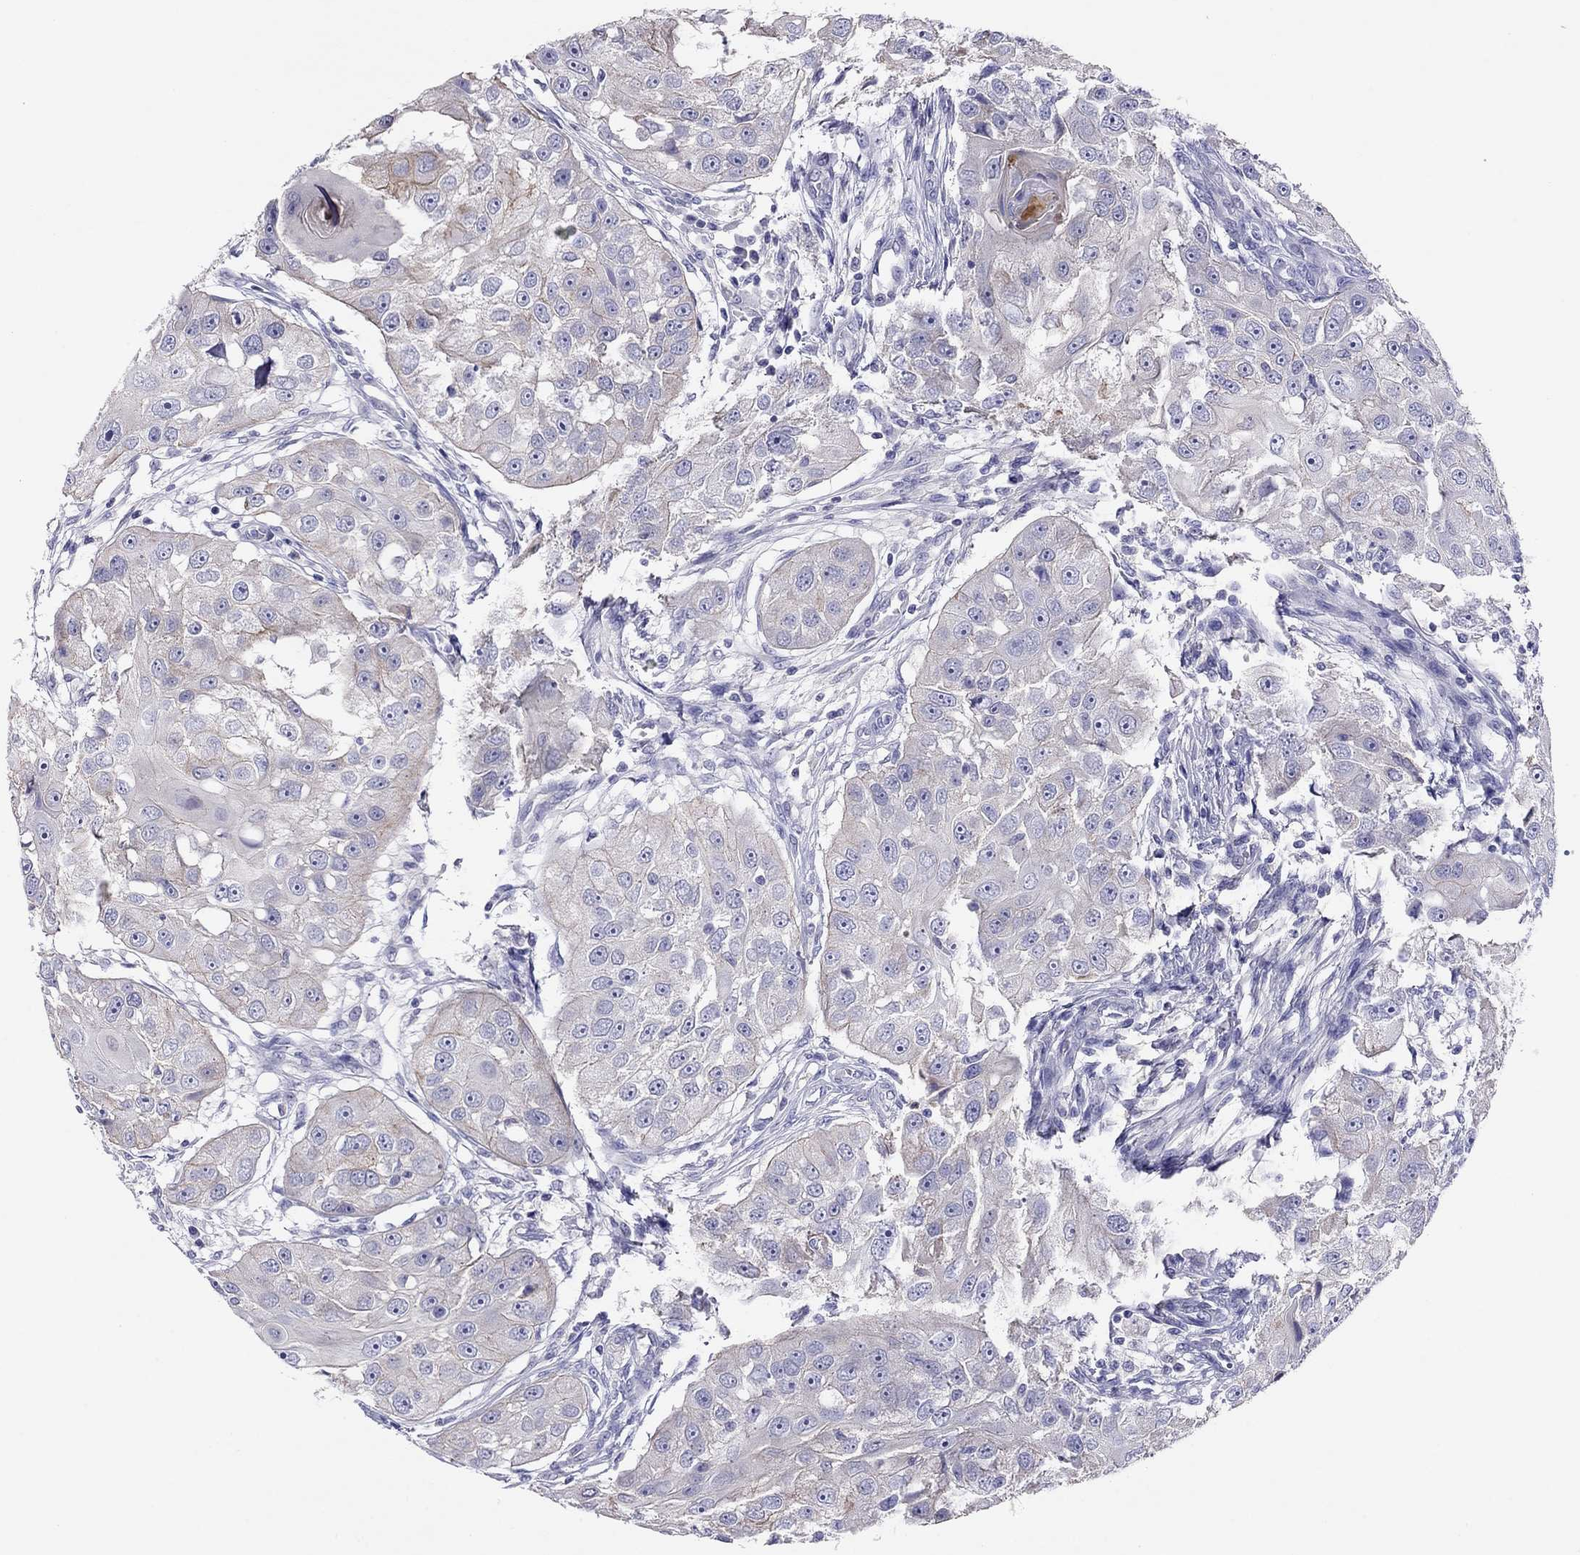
{"staining": {"intensity": "negative", "quantity": "none", "location": "none"}, "tissue": "head and neck cancer", "cell_type": "Tumor cells", "image_type": "cancer", "snomed": [{"axis": "morphology", "description": "Squamous cell carcinoma, NOS"}, {"axis": "topography", "description": "Head-Neck"}], "caption": "This is an immunohistochemistry micrograph of human head and neck cancer. There is no staining in tumor cells.", "gene": "CAPNS2", "patient": {"sex": "male", "age": 51}}